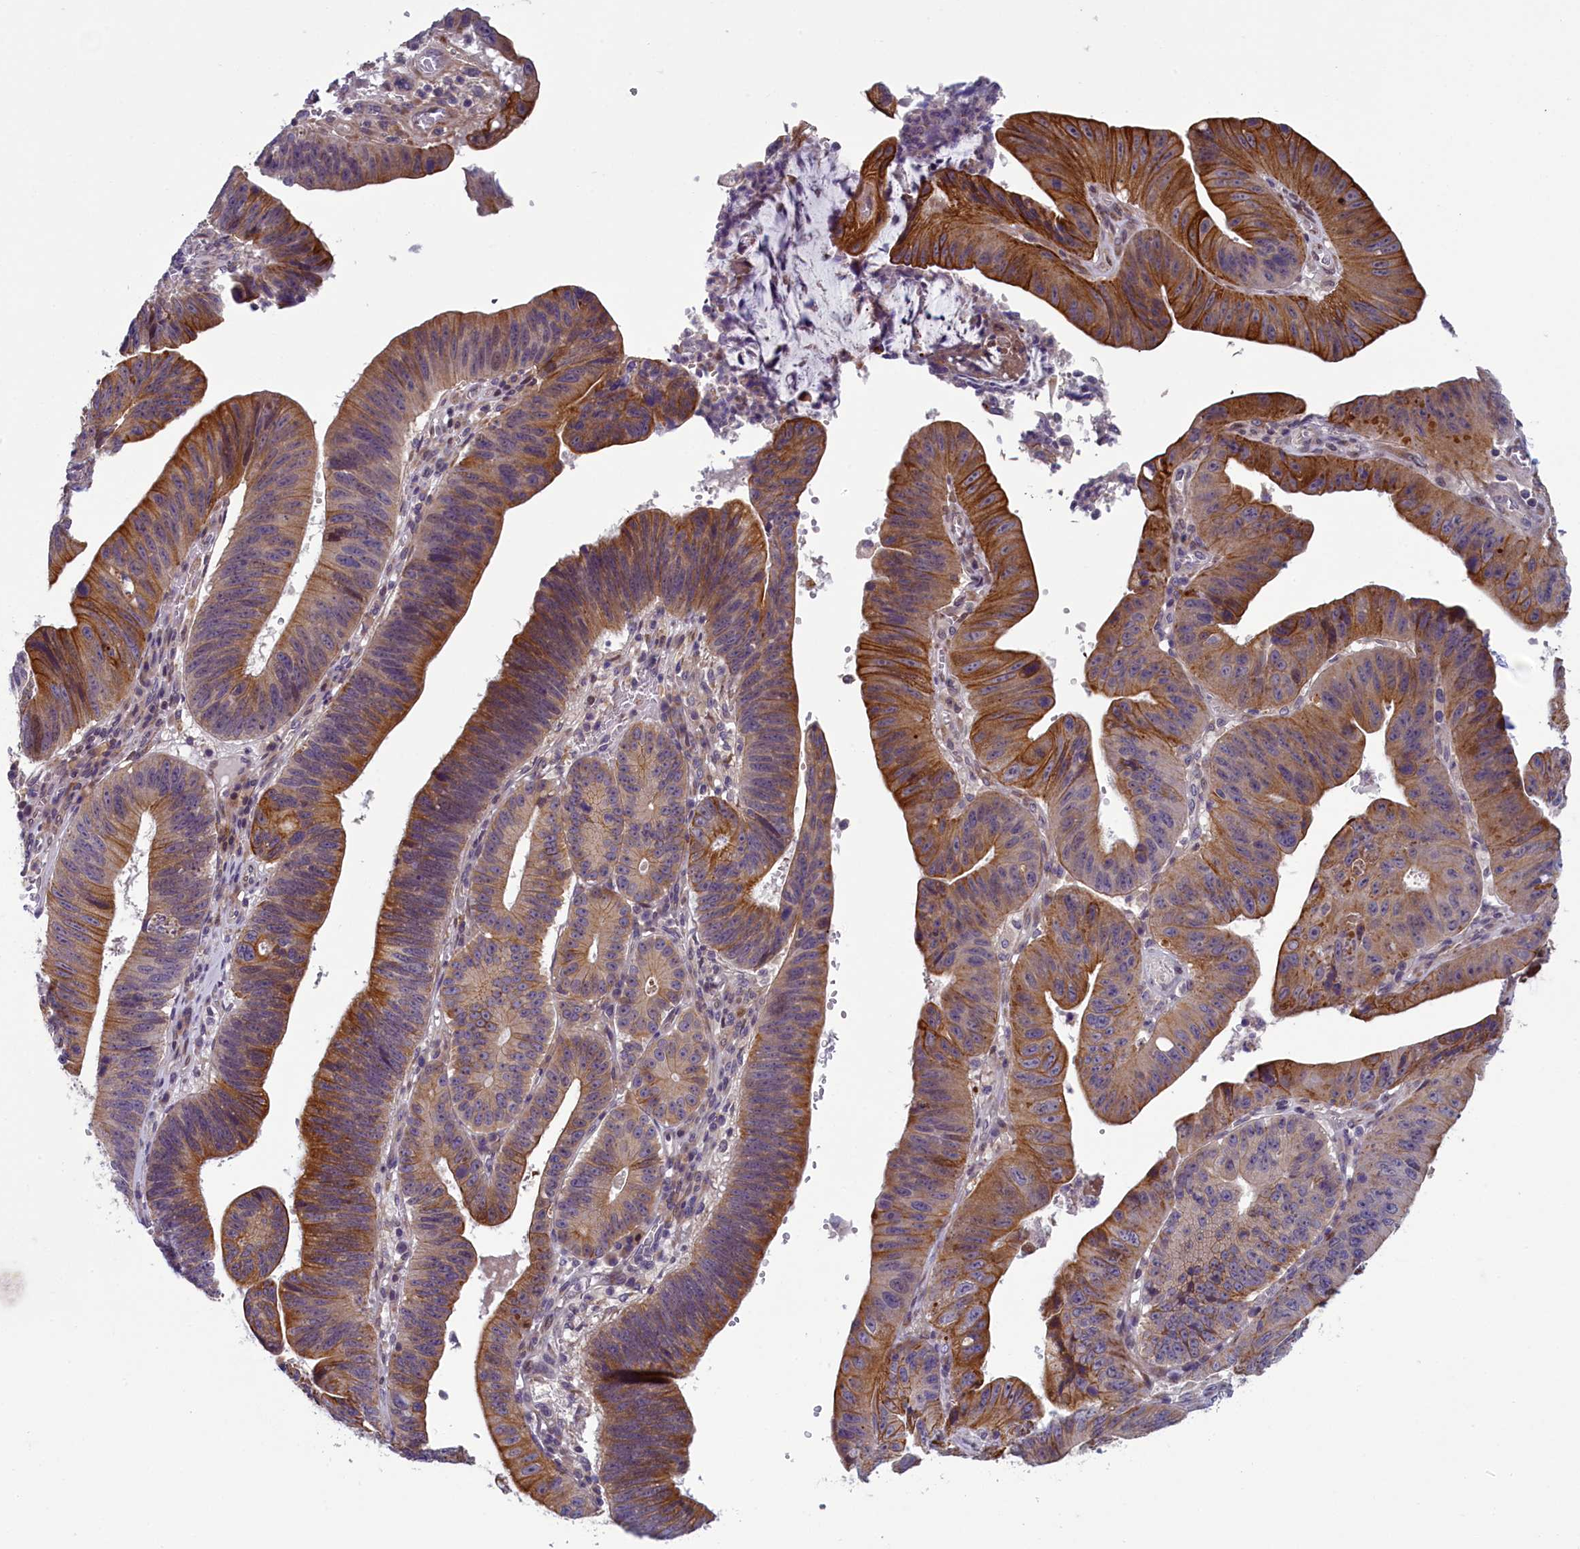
{"staining": {"intensity": "moderate", "quantity": ">75%", "location": "cytoplasmic/membranous"}, "tissue": "stomach cancer", "cell_type": "Tumor cells", "image_type": "cancer", "snomed": [{"axis": "morphology", "description": "Adenocarcinoma, NOS"}, {"axis": "topography", "description": "Stomach"}], "caption": "Human stomach adenocarcinoma stained with a brown dye demonstrates moderate cytoplasmic/membranous positive positivity in approximately >75% of tumor cells.", "gene": "ANKRD39", "patient": {"sex": "male", "age": 59}}